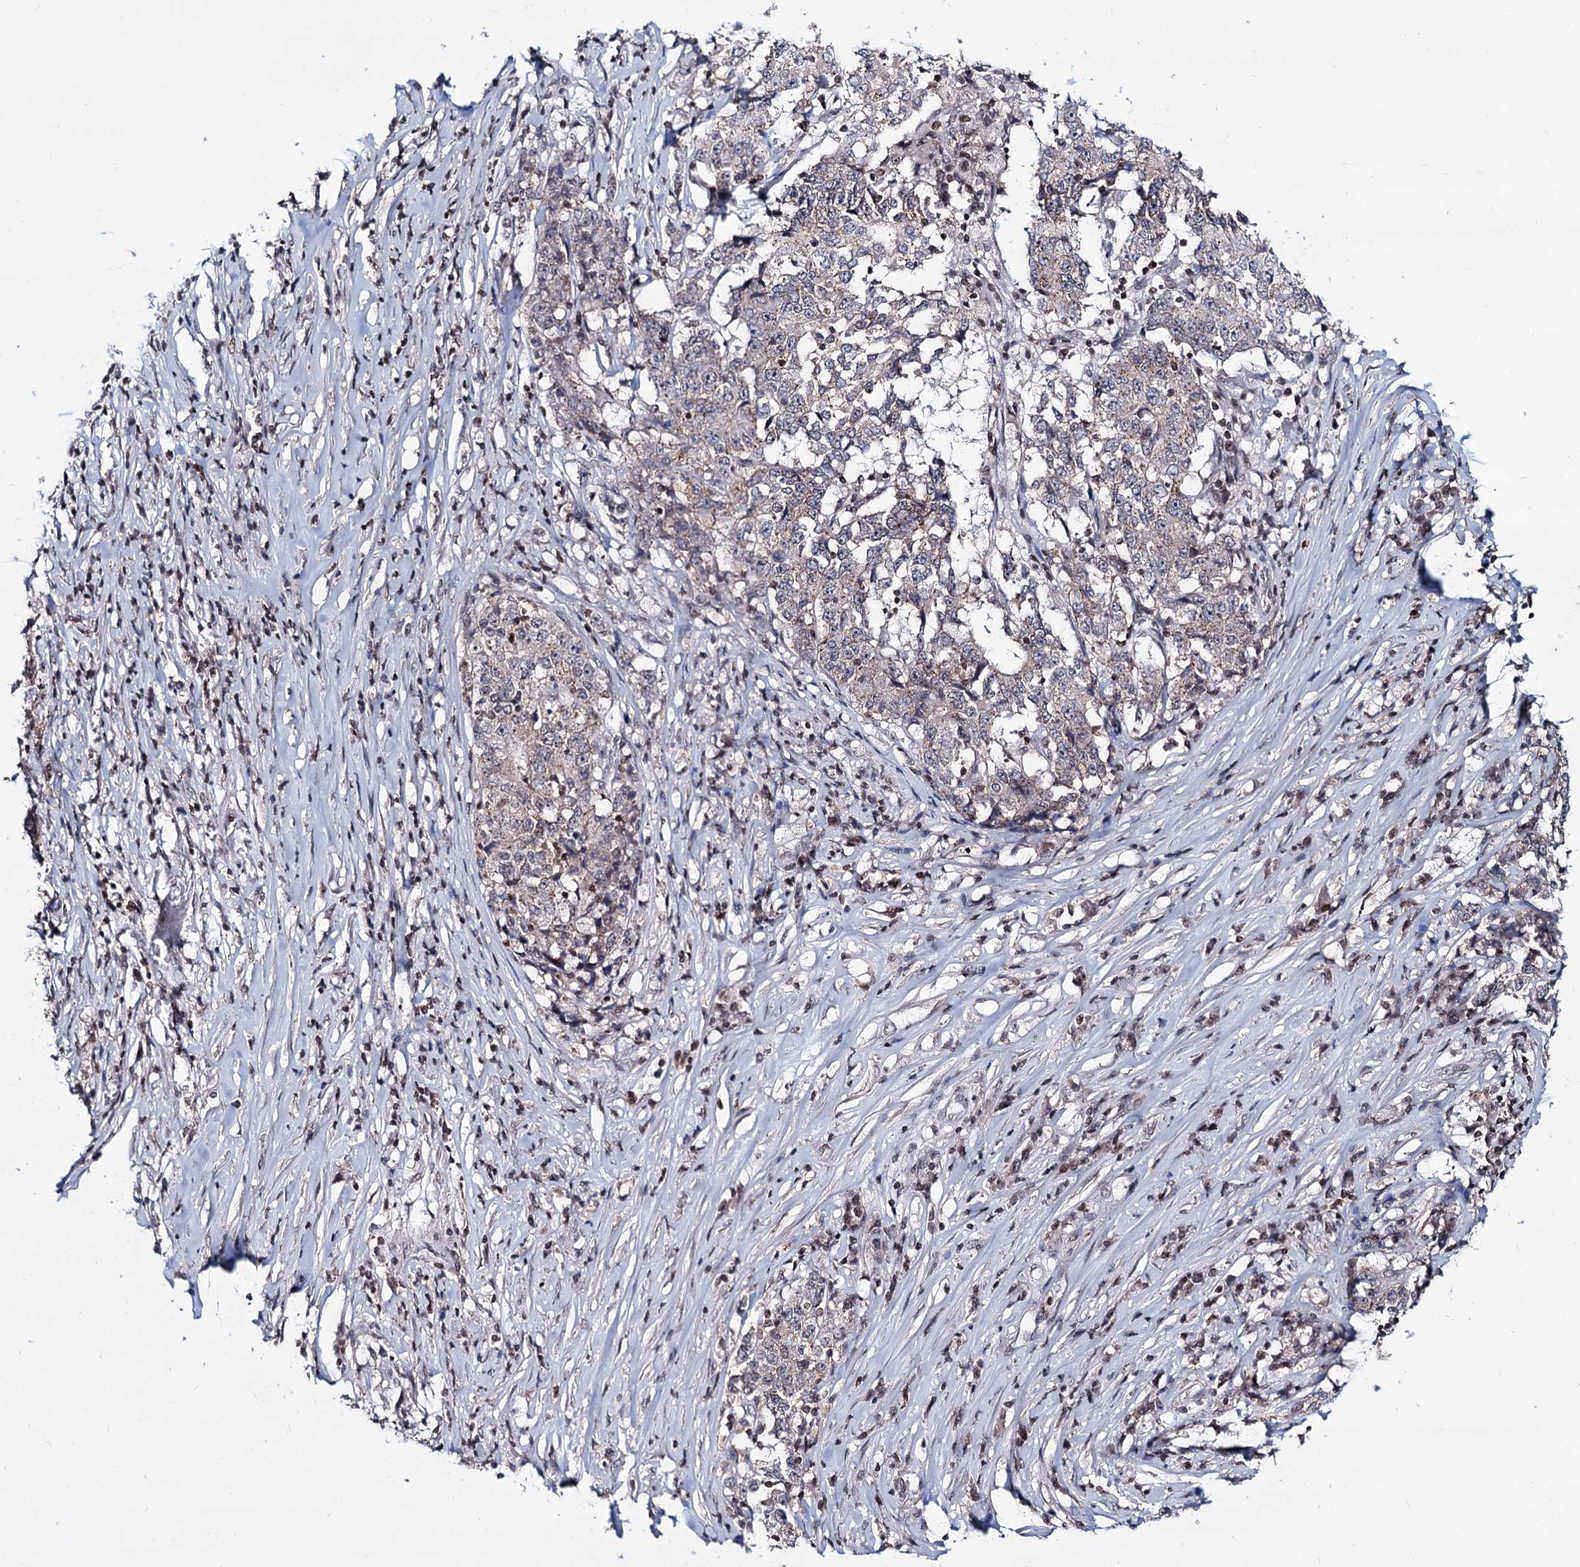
{"staining": {"intensity": "weak", "quantity": "<25%", "location": "cytoplasmic/membranous"}, "tissue": "stomach cancer", "cell_type": "Tumor cells", "image_type": "cancer", "snomed": [{"axis": "morphology", "description": "Adenocarcinoma, NOS"}, {"axis": "topography", "description": "Stomach"}], "caption": "DAB (3,3'-diaminobenzidine) immunohistochemical staining of stomach cancer demonstrates no significant staining in tumor cells. (Brightfield microscopy of DAB (3,3'-diaminobenzidine) immunohistochemistry at high magnification).", "gene": "SMCHD1", "patient": {"sex": "male", "age": 59}}